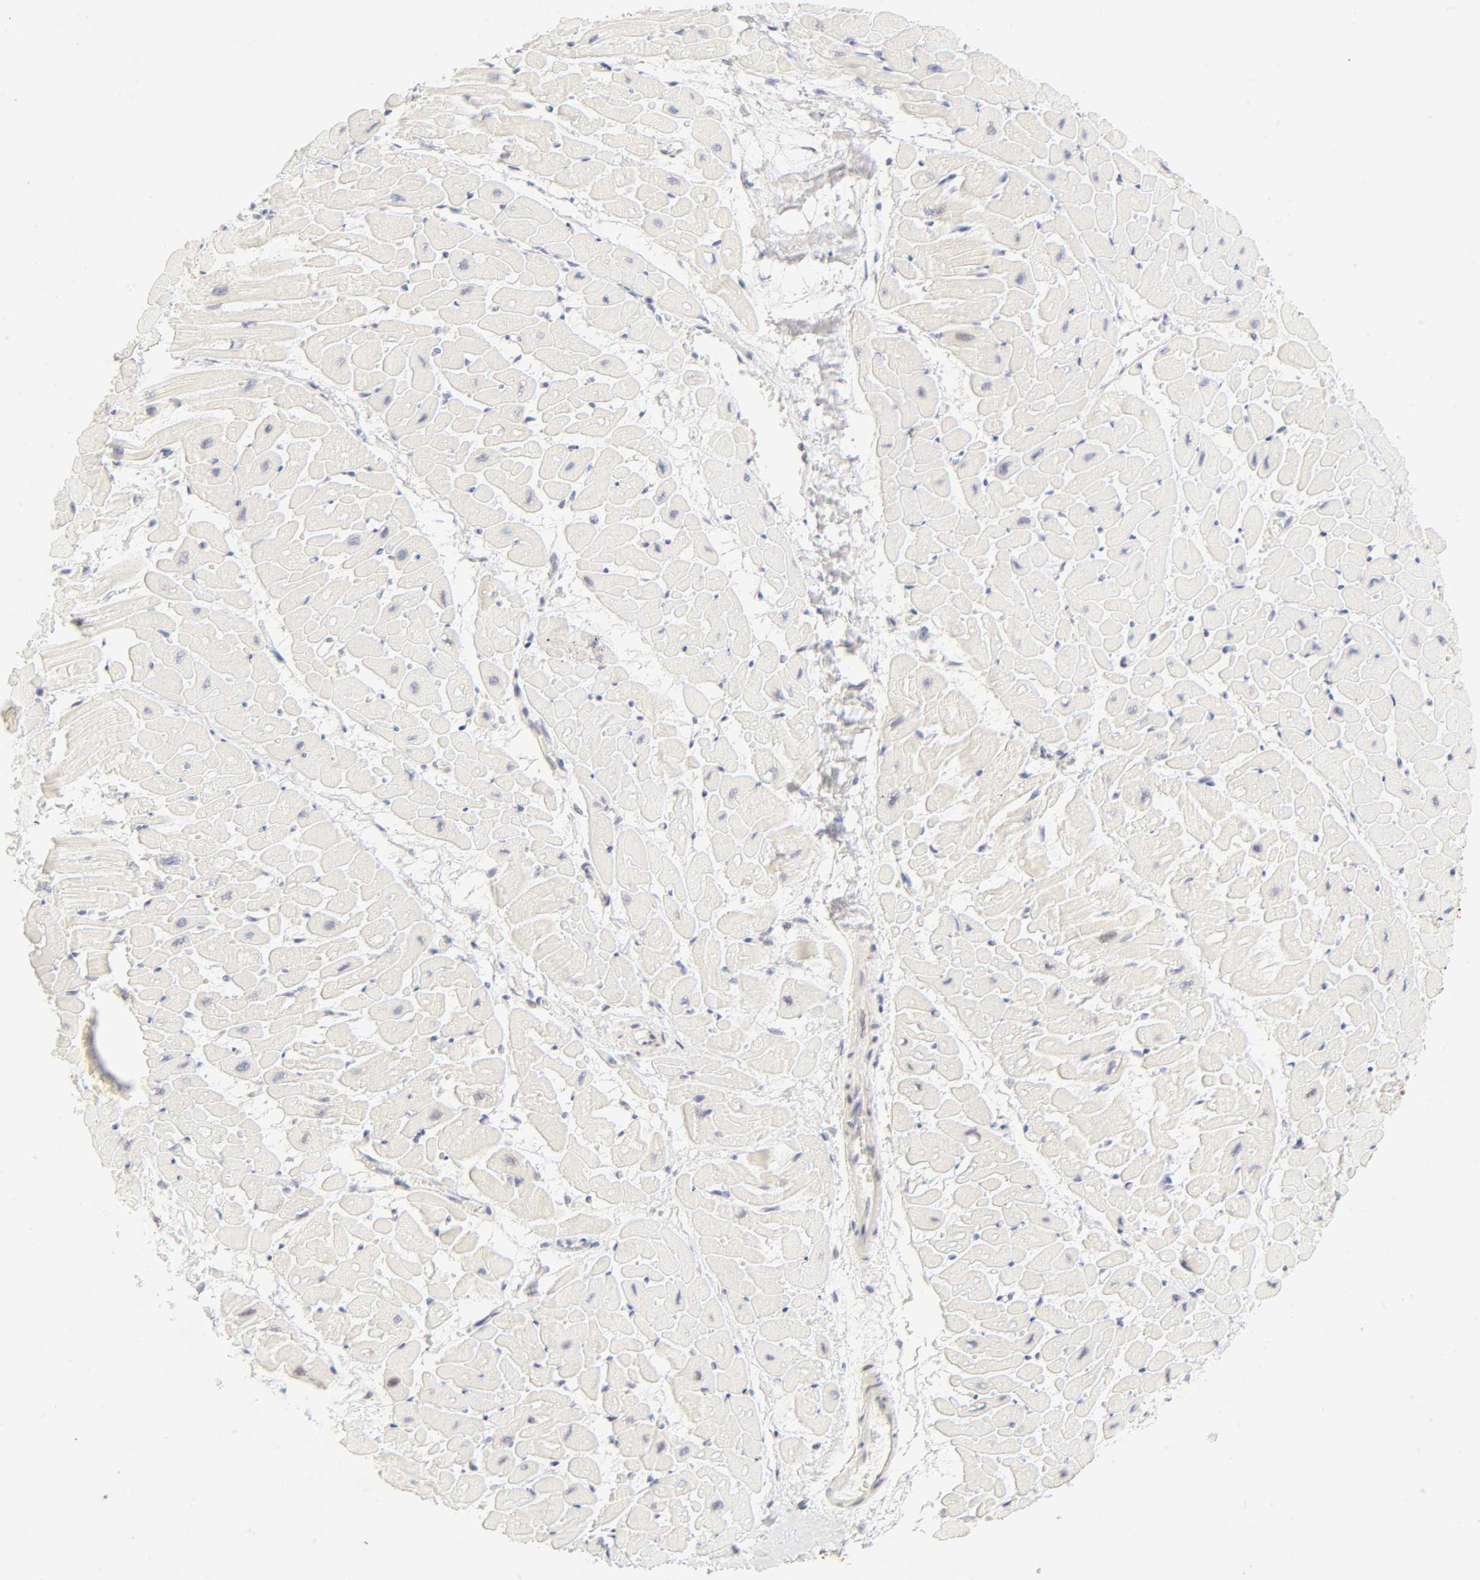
{"staining": {"intensity": "weak", "quantity": "<25%", "location": "cytoplasmic/membranous"}, "tissue": "heart muscle", "cell_type": "Cardiomyocytes", "image_type": "normal", "snomed": [{"axis": "morphology", "description": "Normal tissue, NOS"}, {"axis": "topography", "description": "Heart"}], "caption": "This is an immunohistochemistry histopathology image of unremarkable heart muscle. There is no expression in cardiomyocytes.", "gene": "MNAT1", "patient": {"sex": "male", "age": 45}}